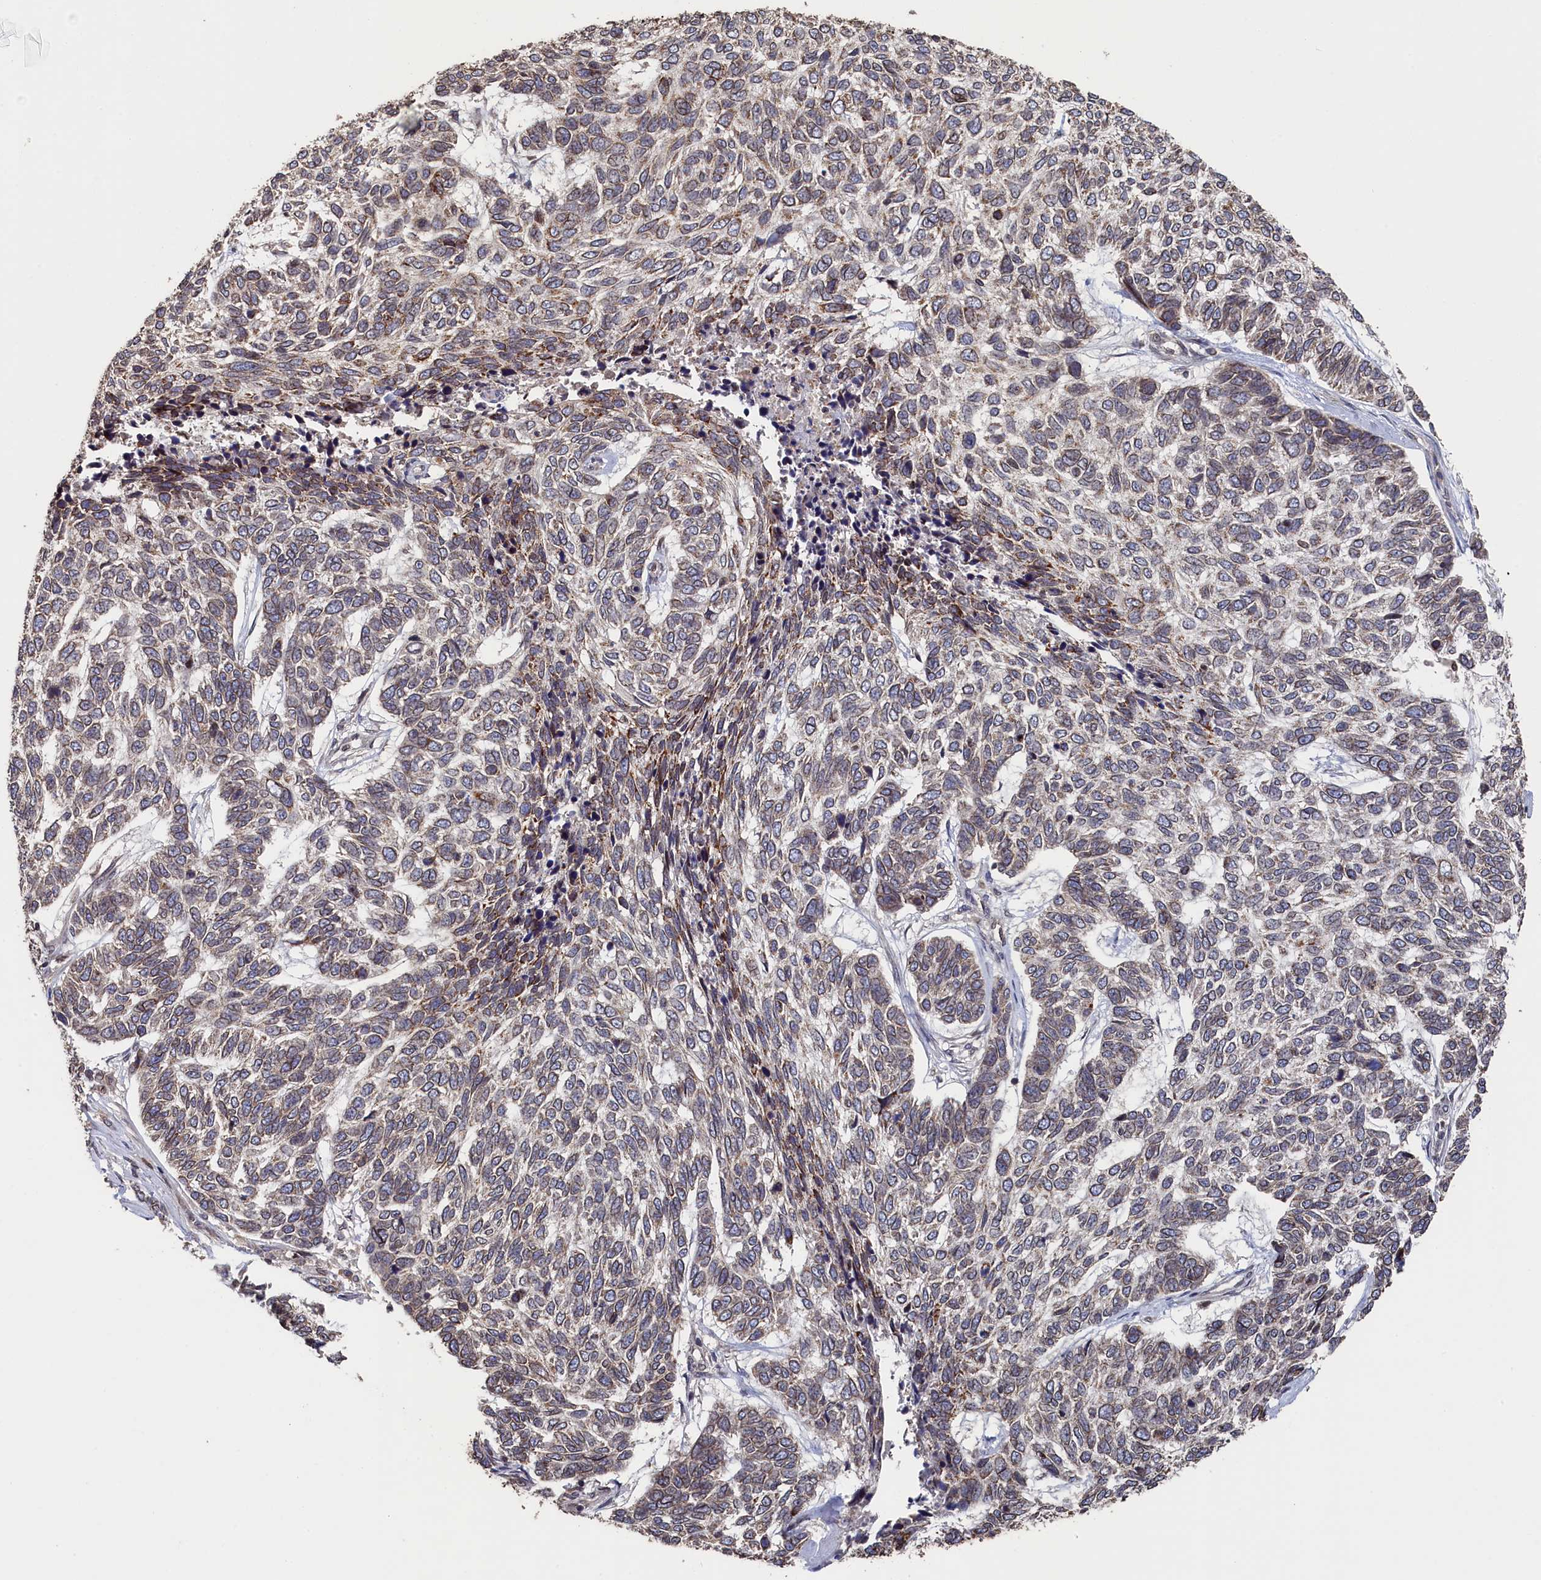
{"staining": {"intensity": "moderate", "quantity": ">75%", "location": "cytoplasmic/membranous"}, "tissue": "skin cancer", "cell_type": "Tumor cells", "image_type": "cancer", "snomed": [{"axis": "morphology", "description": "Basal cell carcinoma"}, {"axis": "topography", "description": "Skin"}], "caption": "Approximately >75% of tumor cells in basal cell carcinoma (skin) display moderate cytoplasmic/membranous protein staining as visualized by brown immunohistochemical staining.", "gene": "ANKEF1", "patient": {"sex": "female", "age": 65}}